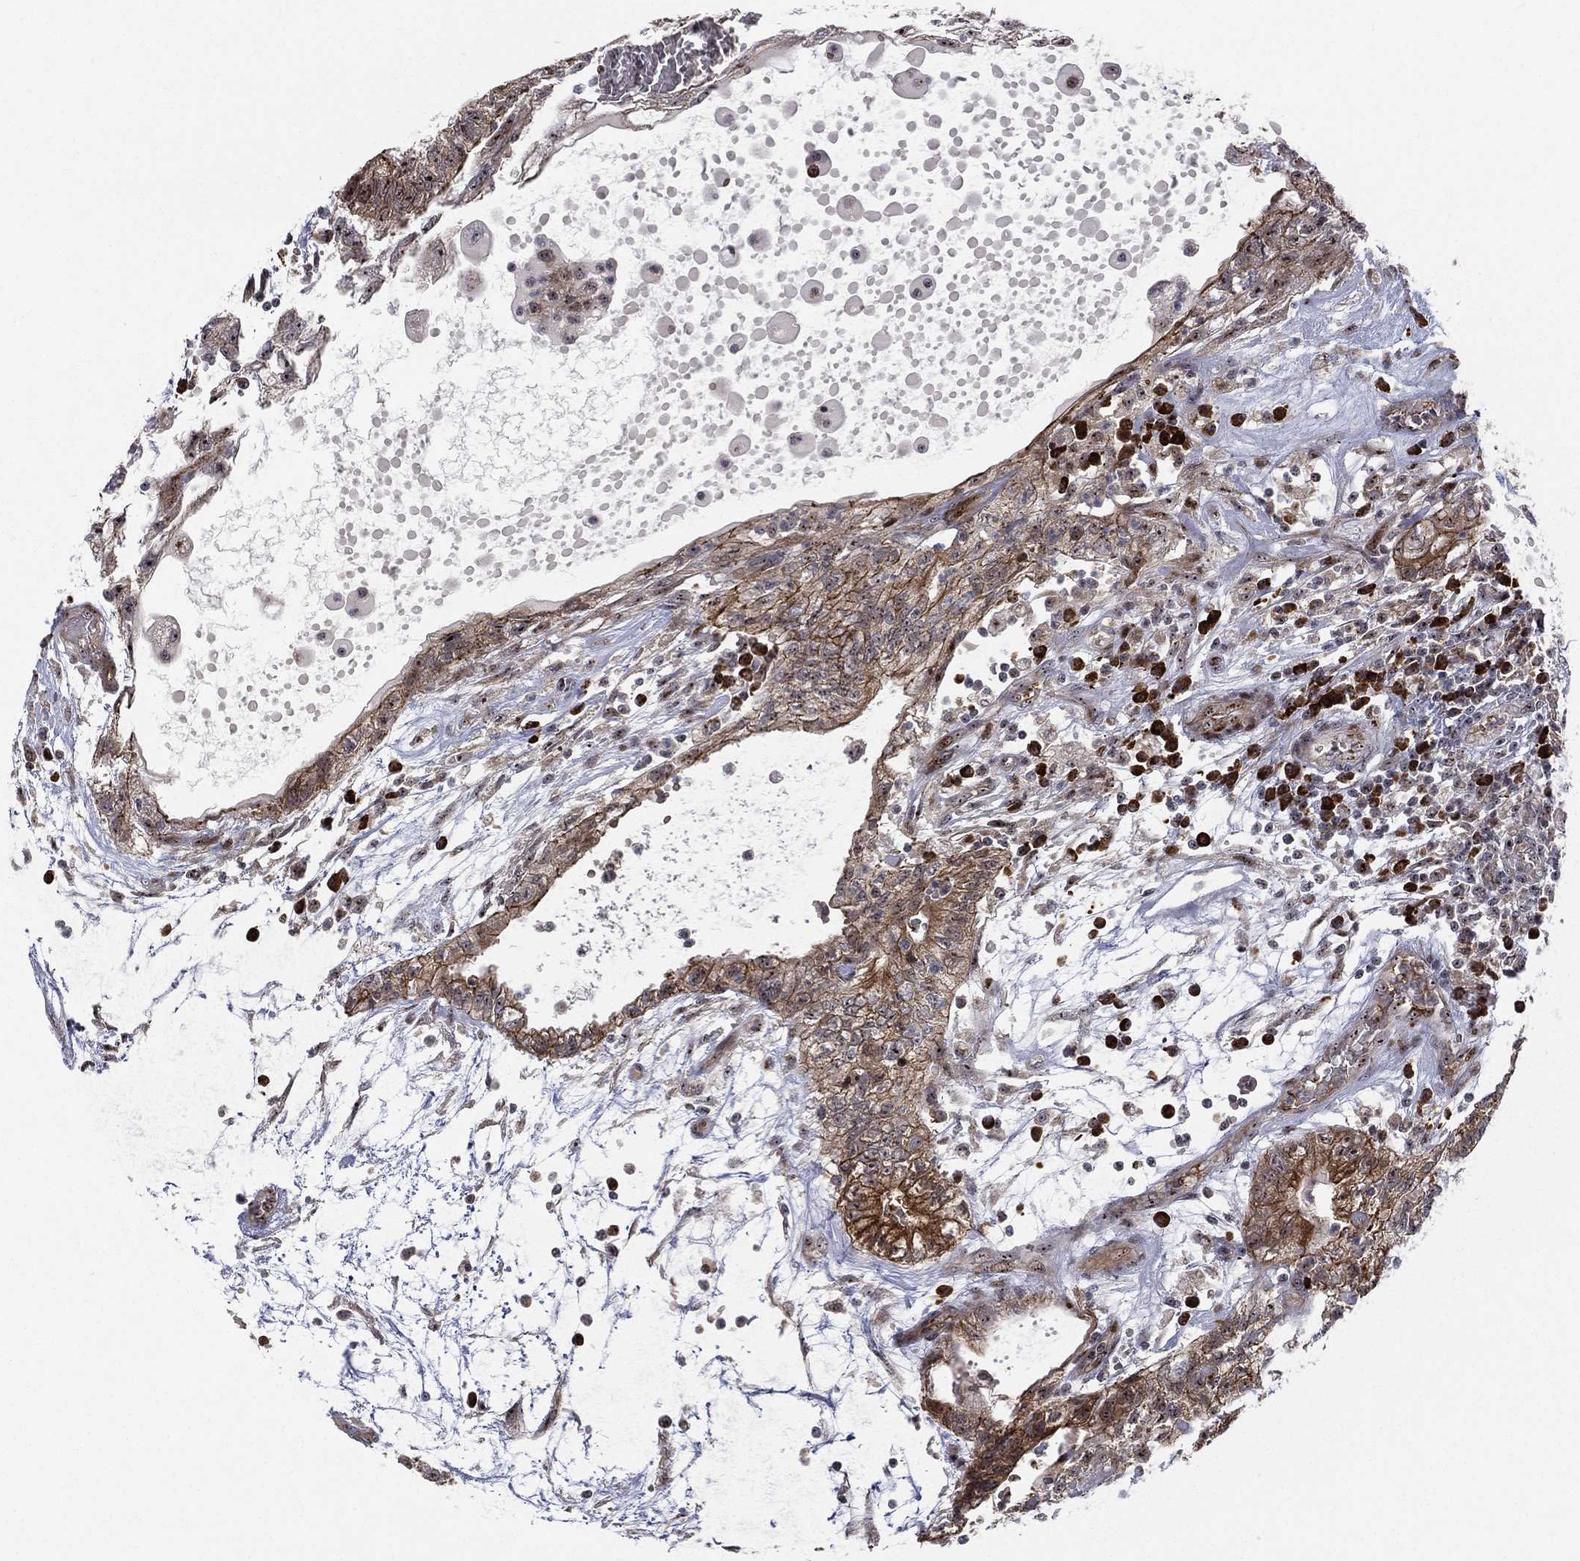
{"staining": {"intensity": "strong", "quantity": "25%-75%", "location": "cytoplasmic/membranous"}, "tissue": "testis cancer", "cell_type": "Tumor cells", "image_type": "cancer", "snomed": [{"axis": "morphology", "description": "Normal tissue, NOS"}, {"axis": "morphology", "description": "Carcinoma, Embryonal, NOS"}, {"axis": "topography", "description": "Testis"}, {"axis": "topography", "description": "Epididymis"}], "caption": "This is a micrograph of immunohistochemistry staining of testis embryonal carcinoma, which shows strong positivity in the cytoplasmic/membranous of tumor cells.", "gene": "VHL", "patient": {"sex": "male", "age": 32}}